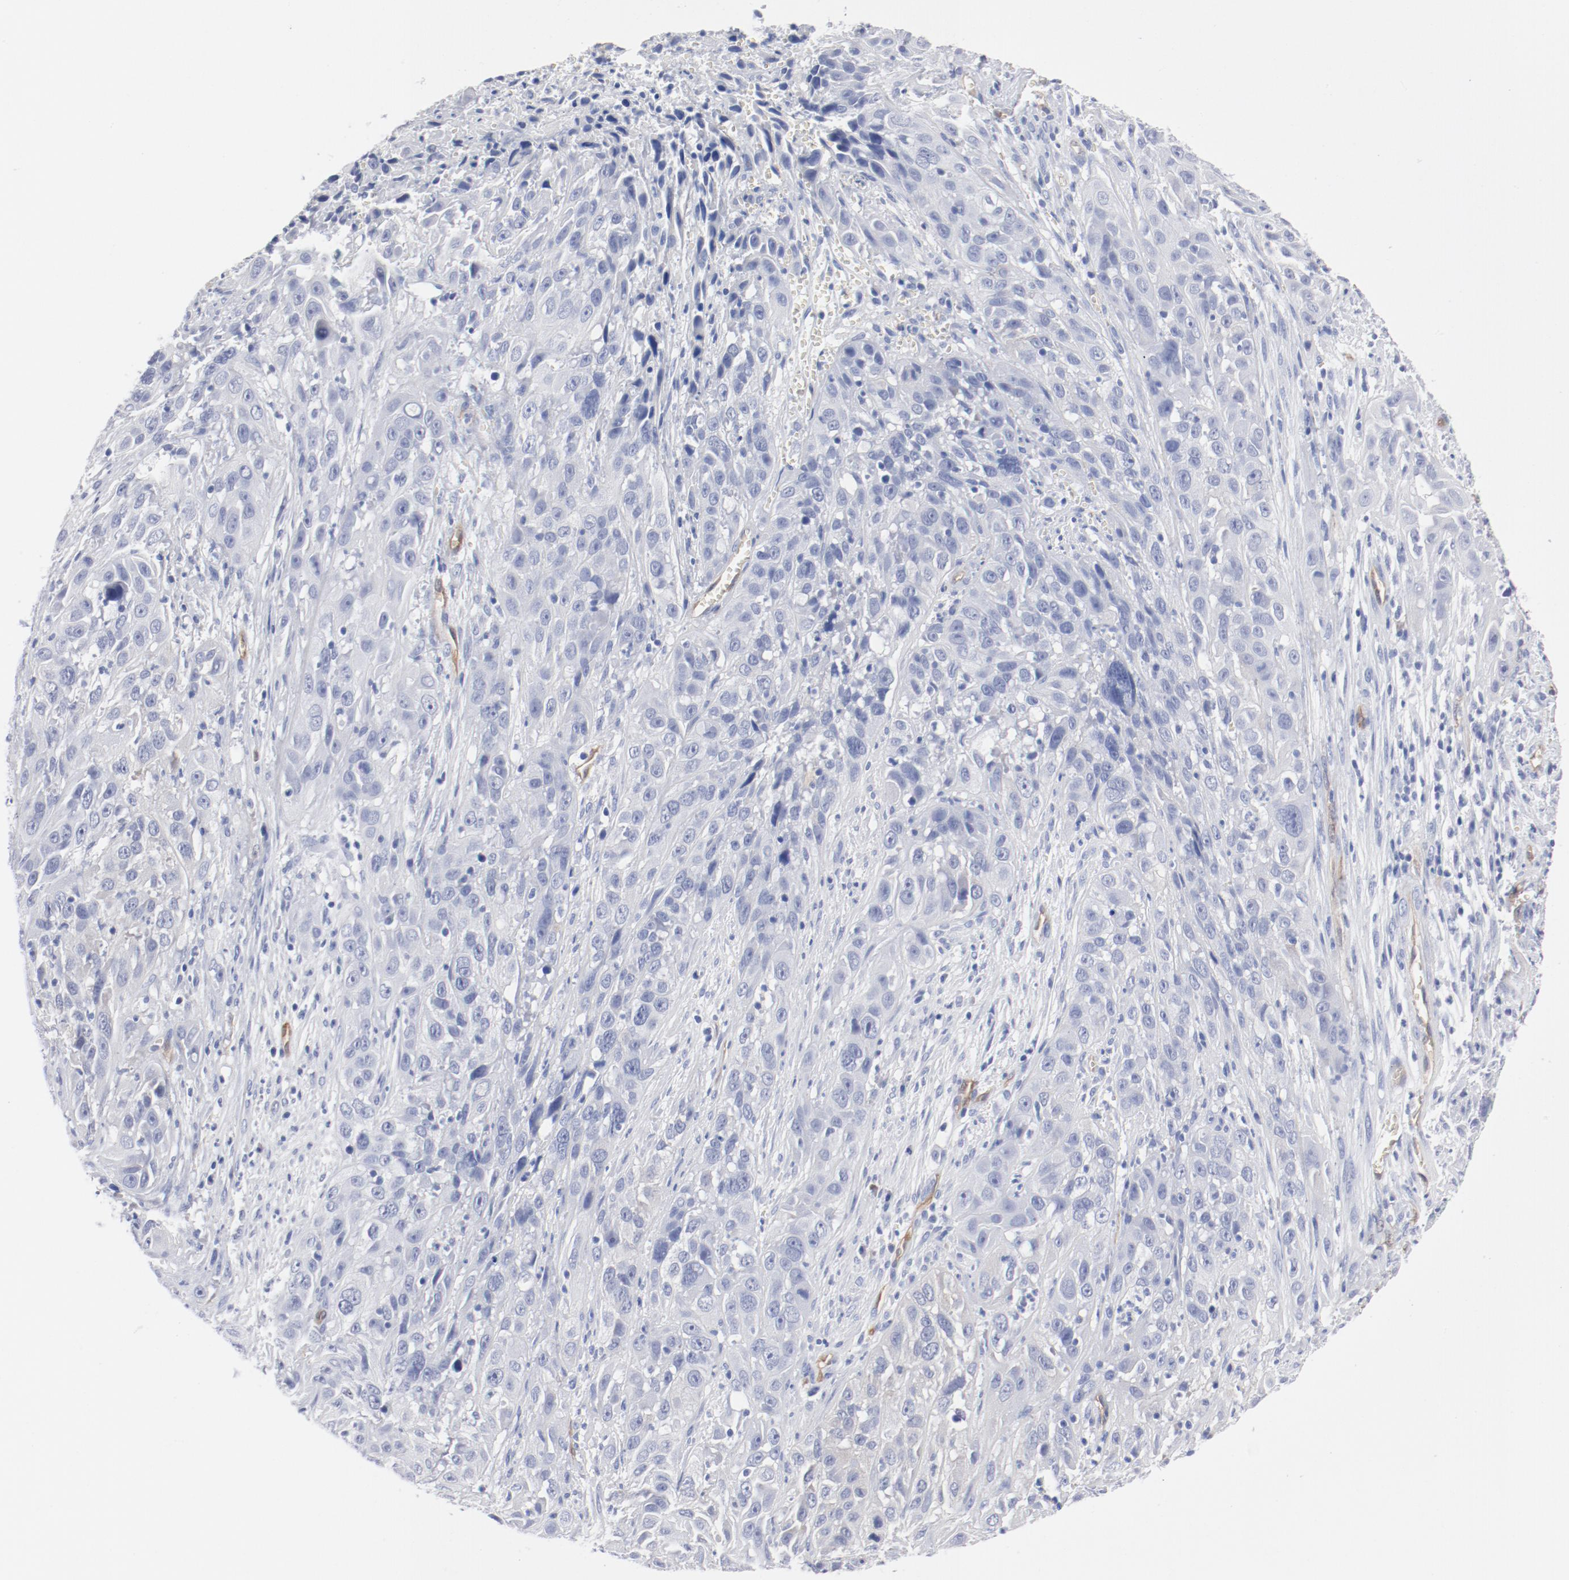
{"staining": {"intensity": "negative", "quantity": "none", "location": "none"}, "tissue": "cervical cancer", "cell_type": "Tumor cells", "image_type": "cancer", "snomed": [{"axis": "morphology", "description": "Squamous cell carcinoma, NOS"}, {"axis": "topography", "description": "Cervix"}], "caption": "High power microscopy photomicrograph of an IHC photomicrograph of cervical squamous cell carcinoma, revealing no significant expression in tumor cells.", "gene": "SHANK3", "patient": {"sex": "female", "age": 32}}